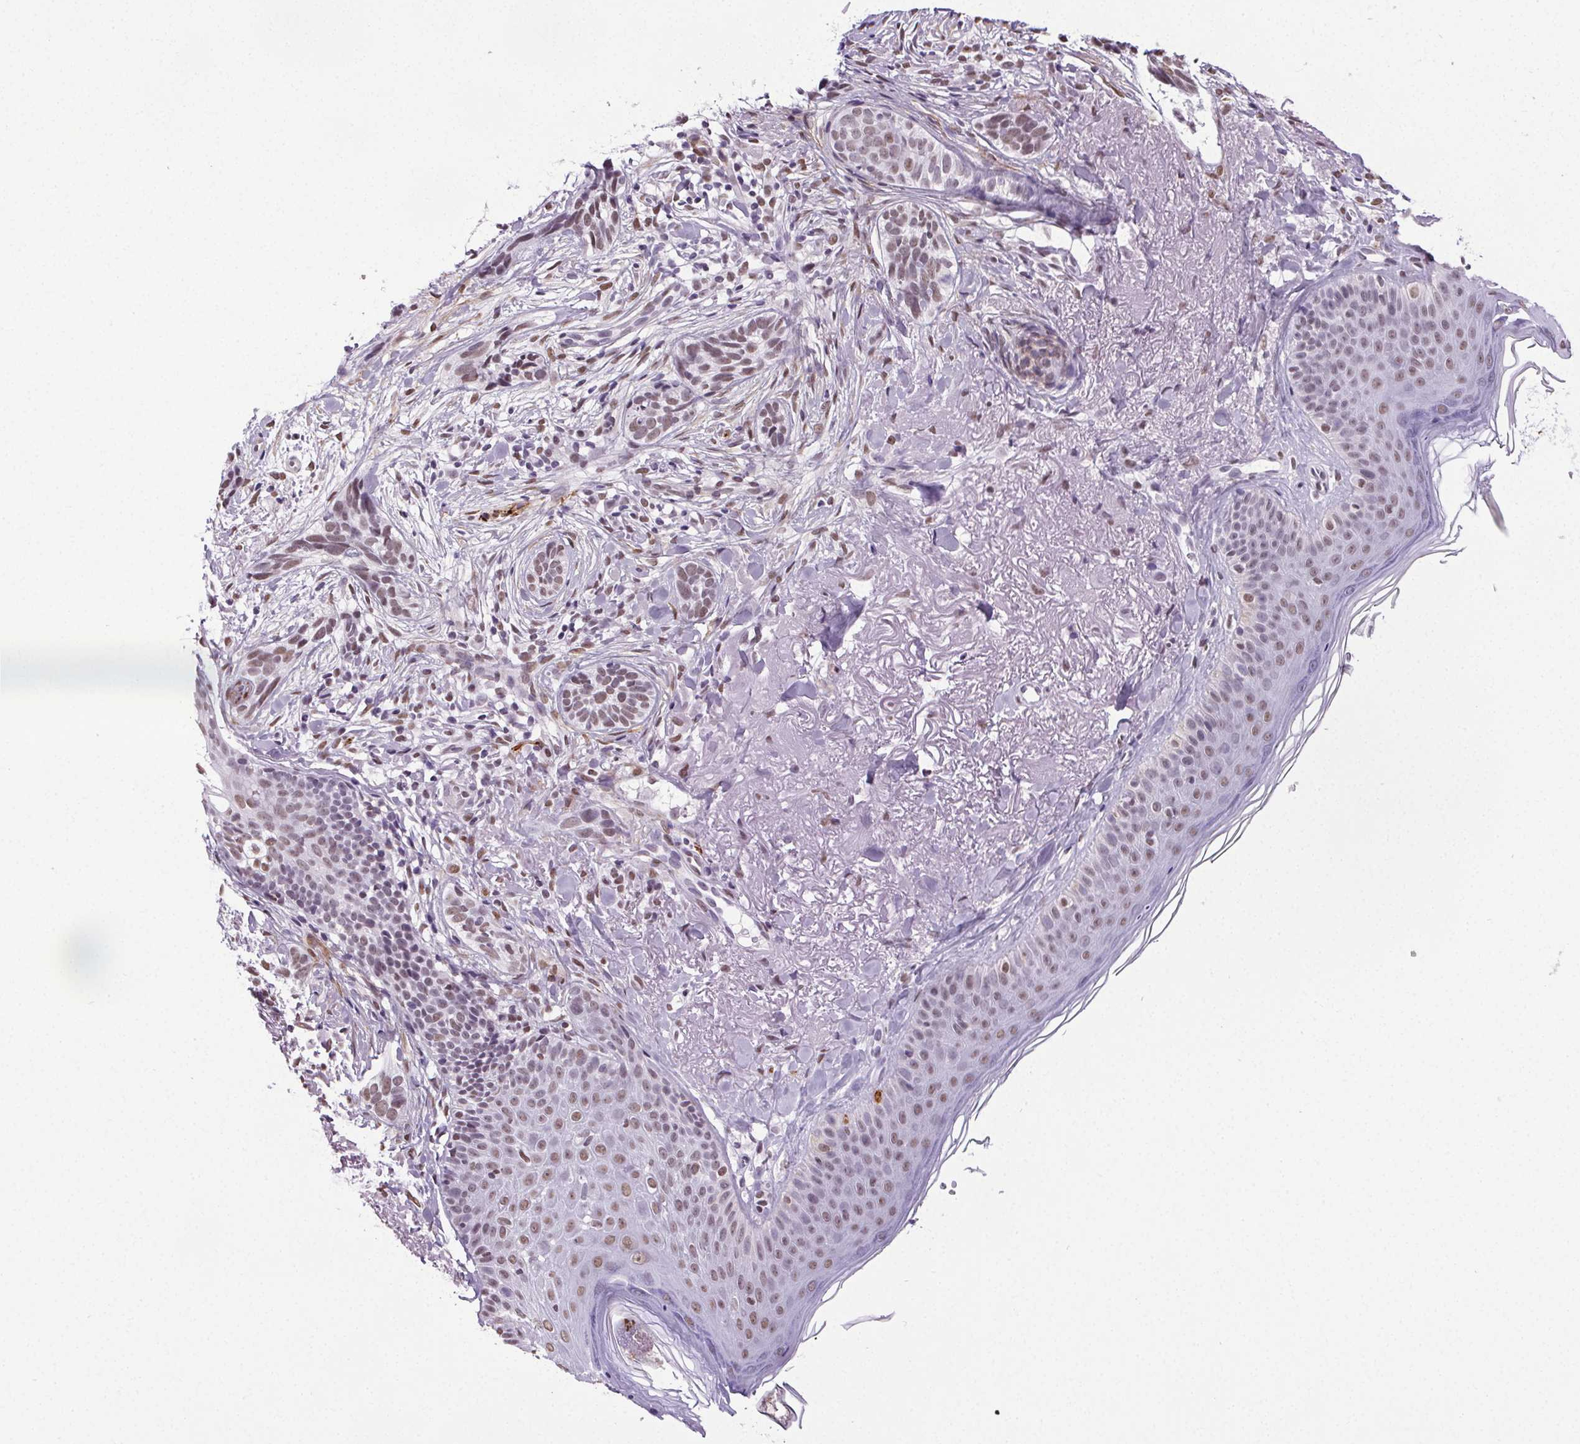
{"staining": {"intensity": "weak", "quantity": "25%-75%", "location": "nuclear"}, "tissue": "skin cancer", "cell_type": "Tumor cells", "image_type": "cancer", "snomed": [{"axis": "morphology", "description": "Basal cell carcinoma"}, {"axis": "morphology", "description": "BCC, high aggressive"}, {"axis": "topography", "description": "Skin"}], "caption": "The immunohistochemical stain labels weak nuclear staining in tumor cells of skin cancer (bcc,  high aggressive) tissue.", "gene": "GP6", "patient": {"sex": "female", "age": 86}}